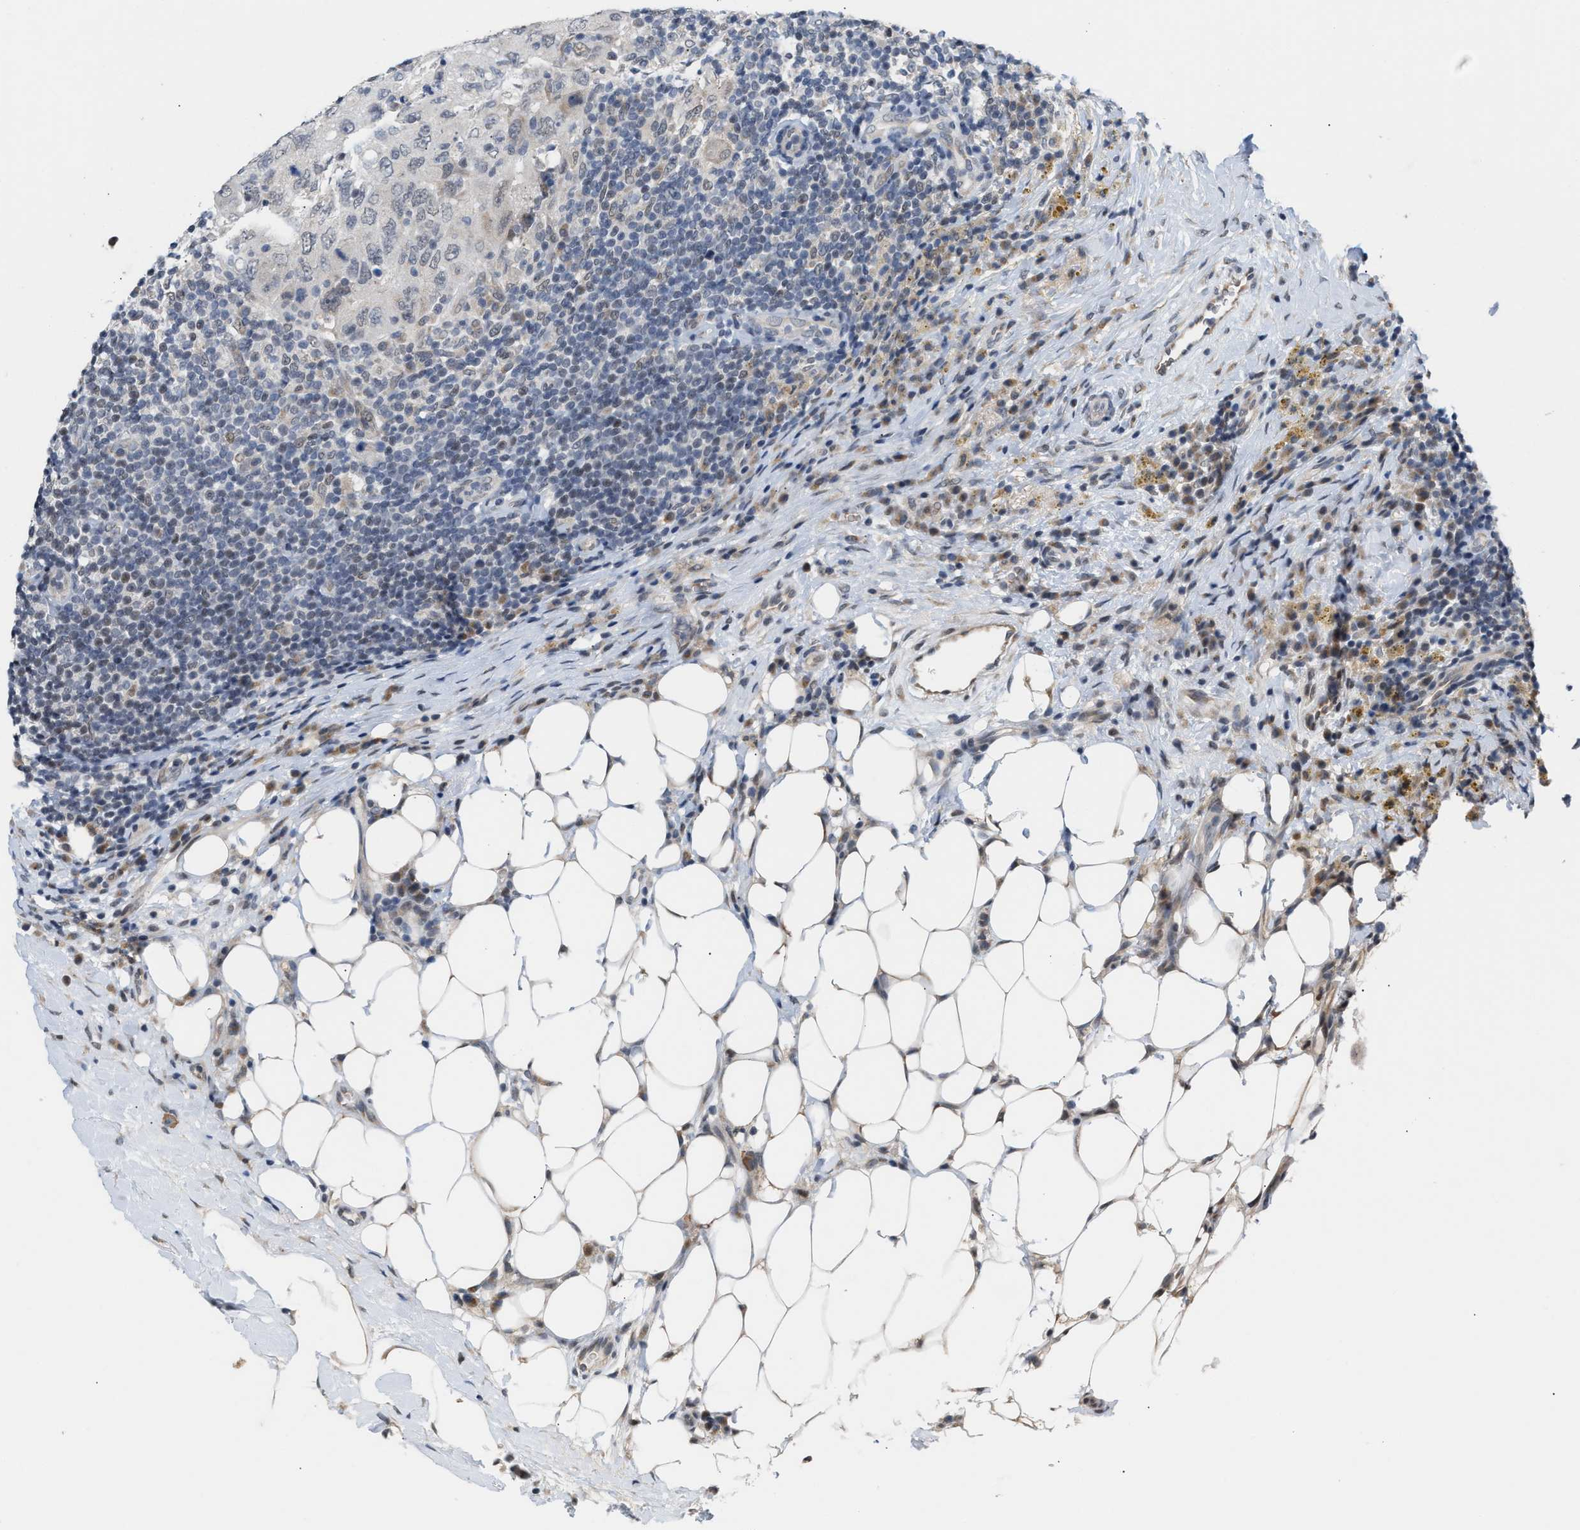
{"staining": {"intensity": "moderate", "quantity": "<25%", "location": "cytoplasmic/membranous"}, "tissue": "breast cancer", "cell_type": "Tumor cells", "image_type": "cancer", "snomed": [{"axis": "morphology", "description": "Duct carcinoma"}, {"axis": "topography", "description": "Breast"}], "caption": "Protein expression analysis of breast invasive ductal carcinoma demonstrates moderate cytoplasmic/membranous staining in approximately <25% of tumor cells.", "gene": "TXNRD3", "patient": {"sex": "female", "age": 37}}